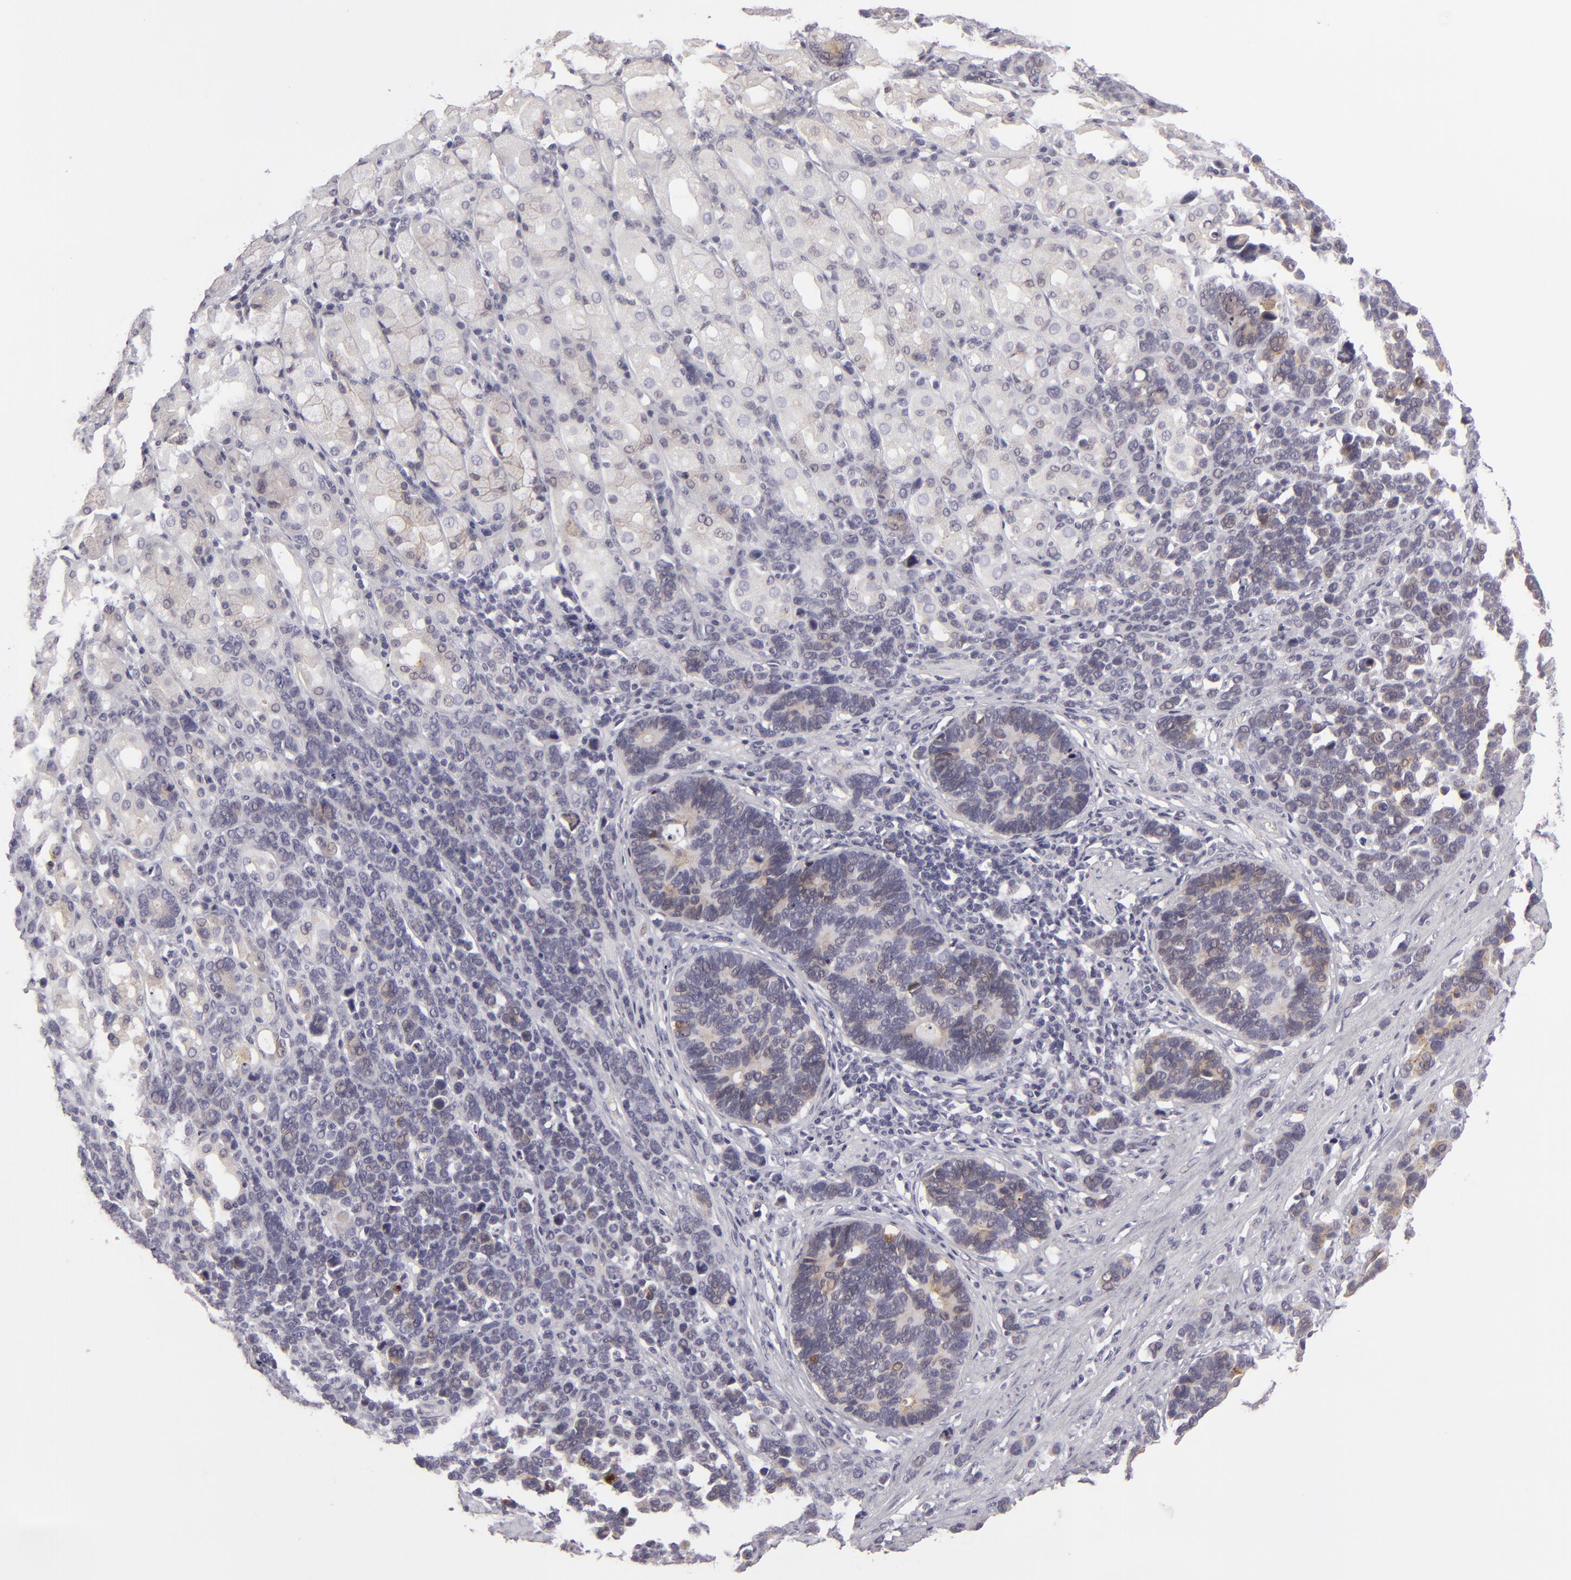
{"staining": {"intensity": "weak", "quantity": "<25%", "location": "cytoplasmic/membranous"}, "tissue": "stomach cancer", "cell_type": "Tumor cells", "image_type": "cancer", "snomed": [{"axis": "morphology", "description": "Adenocarcinoma, NOS"}, {"axis": "topography", "description": "Stomach, upper"}], "caption": "Immunohistochemistry (IHC) micrograph of human stomach cancer stained for a protein (brown), which exhibits no positivity in tumor cells.", "gene": "JUP", "patient": {"sex": "male", "age": 71}}